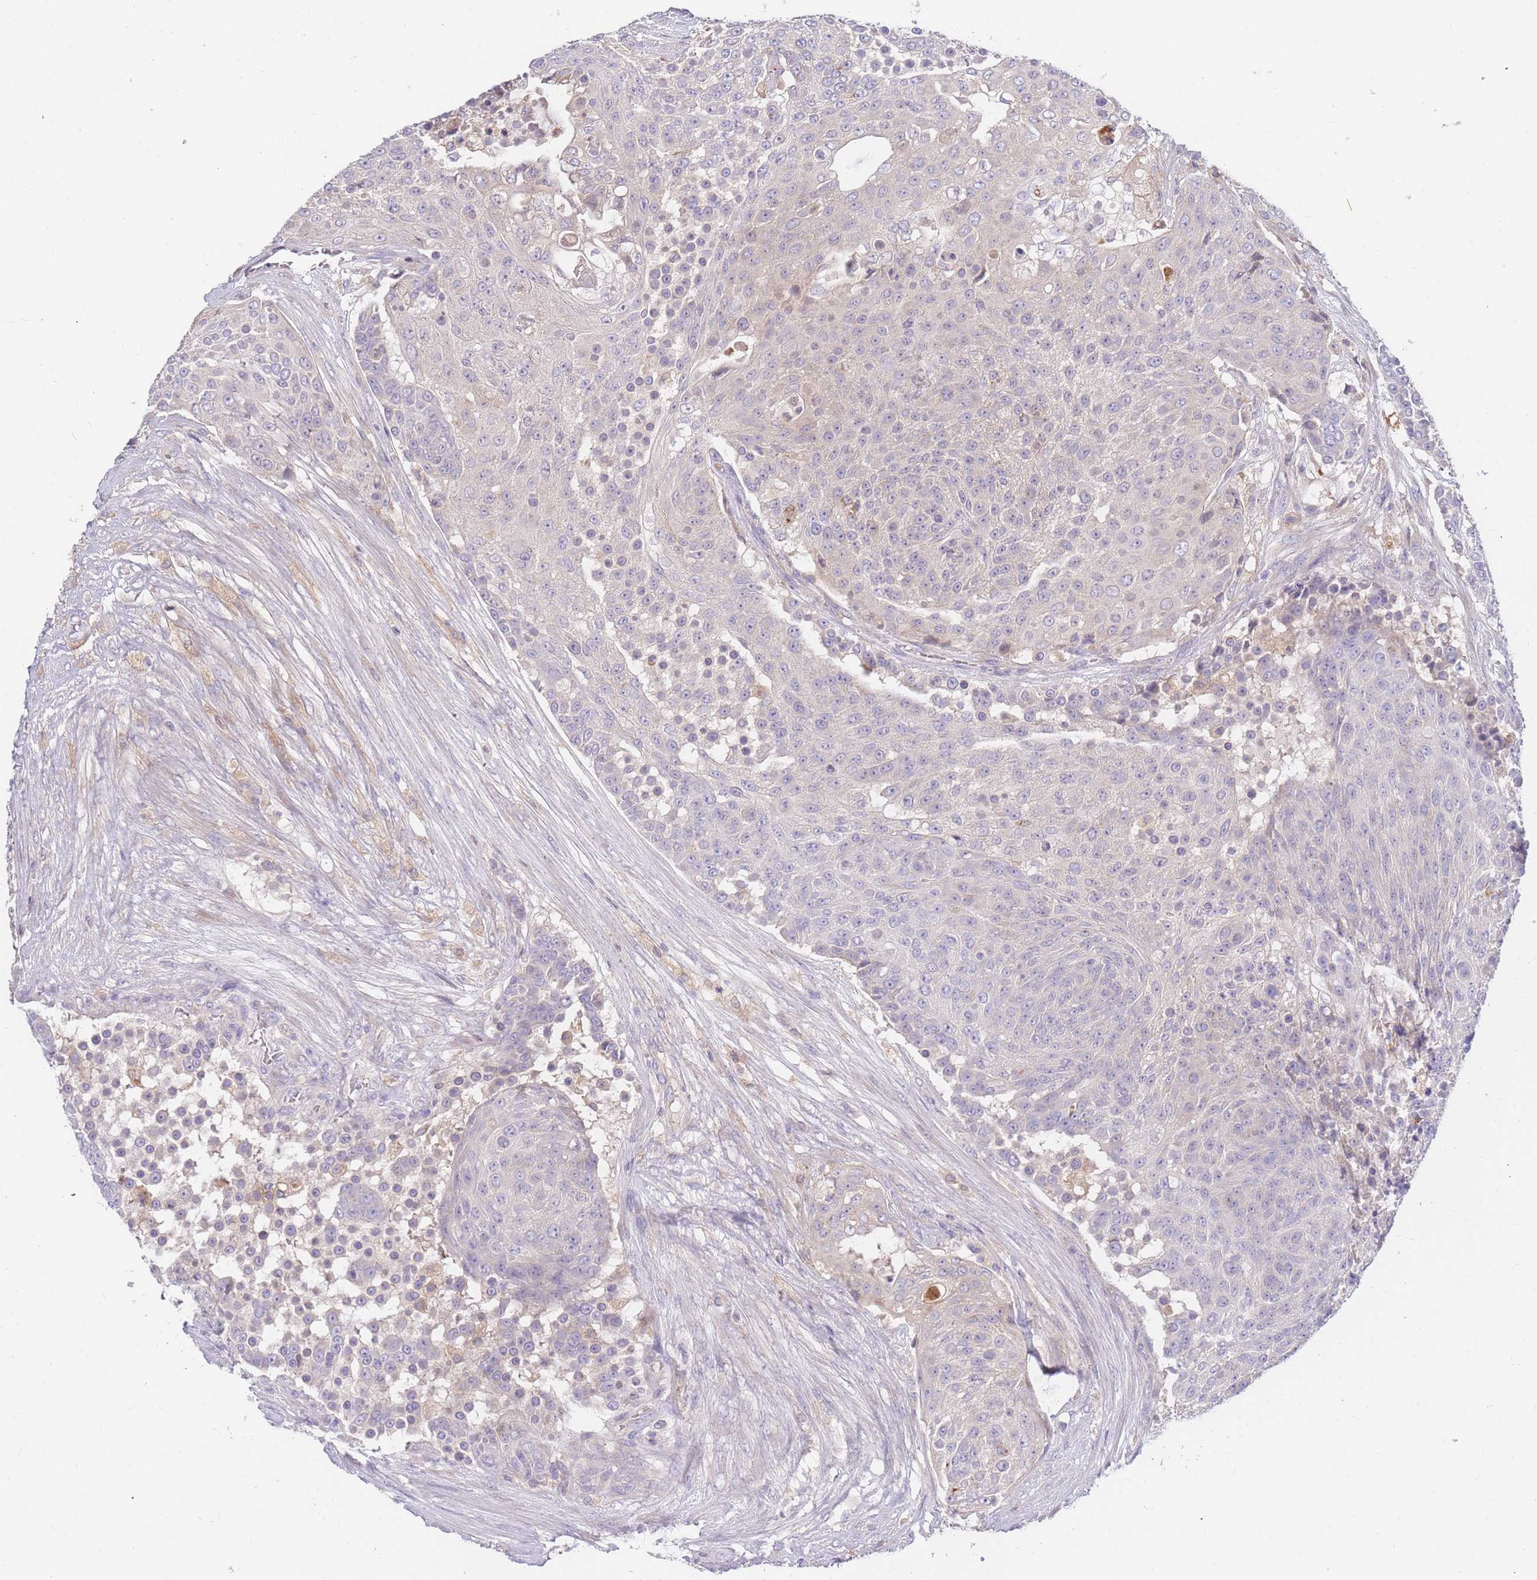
{"staining": {"intensity": "negative", "quantity": "none", "location": "none"}, "tissue": "urothelial cancer", "cell_type": "Tumor cells", "image_type": "cancer", "snomed": [{"axis": "morphology", "description": "Urothelial carcinoma, High grade"}, {"axis": "topography", "description": "Urinary bladder"}], "caption": "An immunohistochemistry photomicrograph of urothelial cancer is shown. There is no staining in tumor cells of urothelial cancer.", "gene": "BORCS5", "patient": {"sex": "female", "age": 63}}